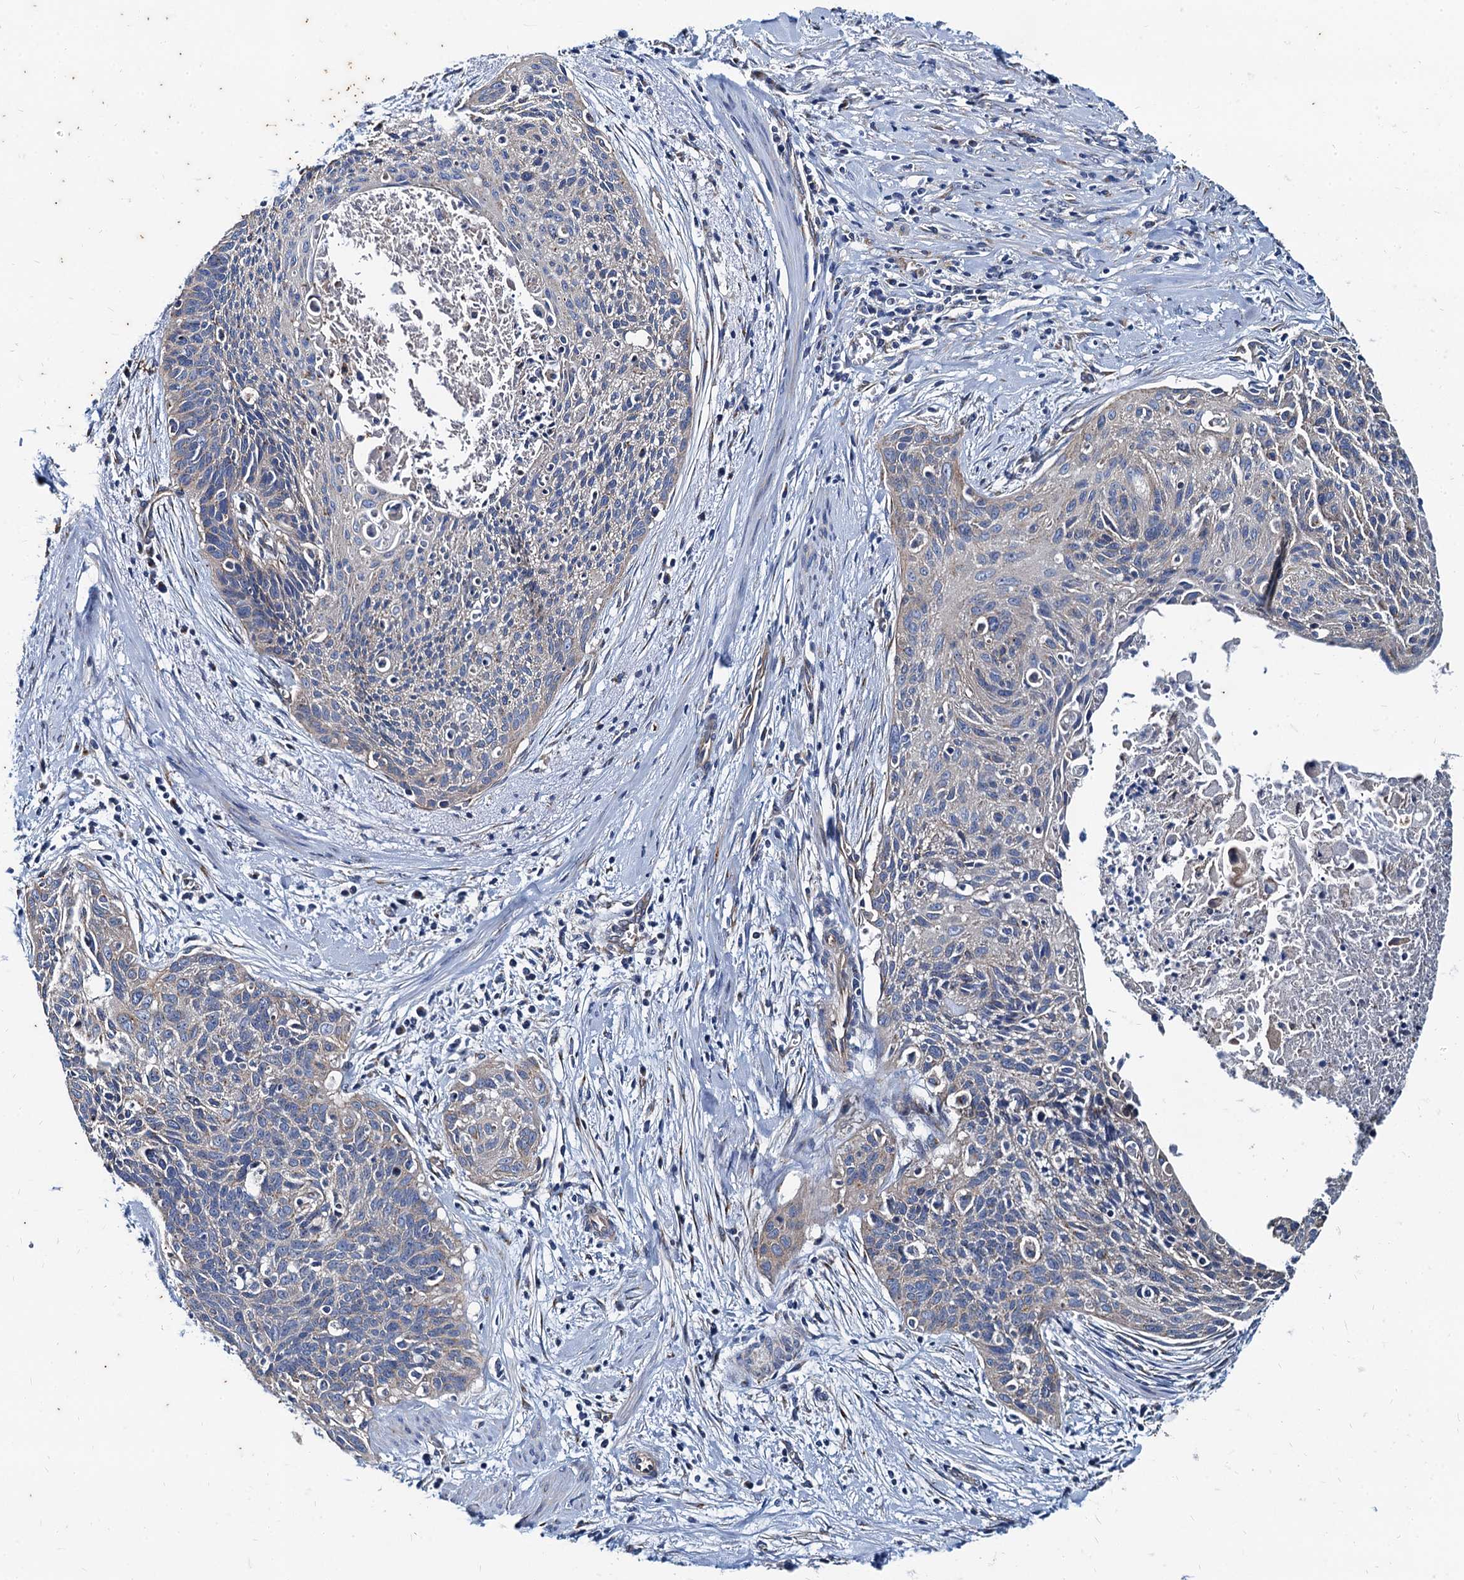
{"staining": {"intensity": "negative", "quantity": "none", "location": "none"}, "tissue": "cervical cancer", "cell_type": "Tumor cells", "image_type": "cancer", "snomed": [{"axis": "morphology", "description": "Squamous cell carcinoma, NOS"}, {"axis": "topography", "description": "Cervix"}], "caption": "Protein analysis of cervical cancer (squamous cell carcinoma) exhibits no significant staining in tumor cells.", "gene": "NGRN", "patient": {"sex": "female", "age": 55}}